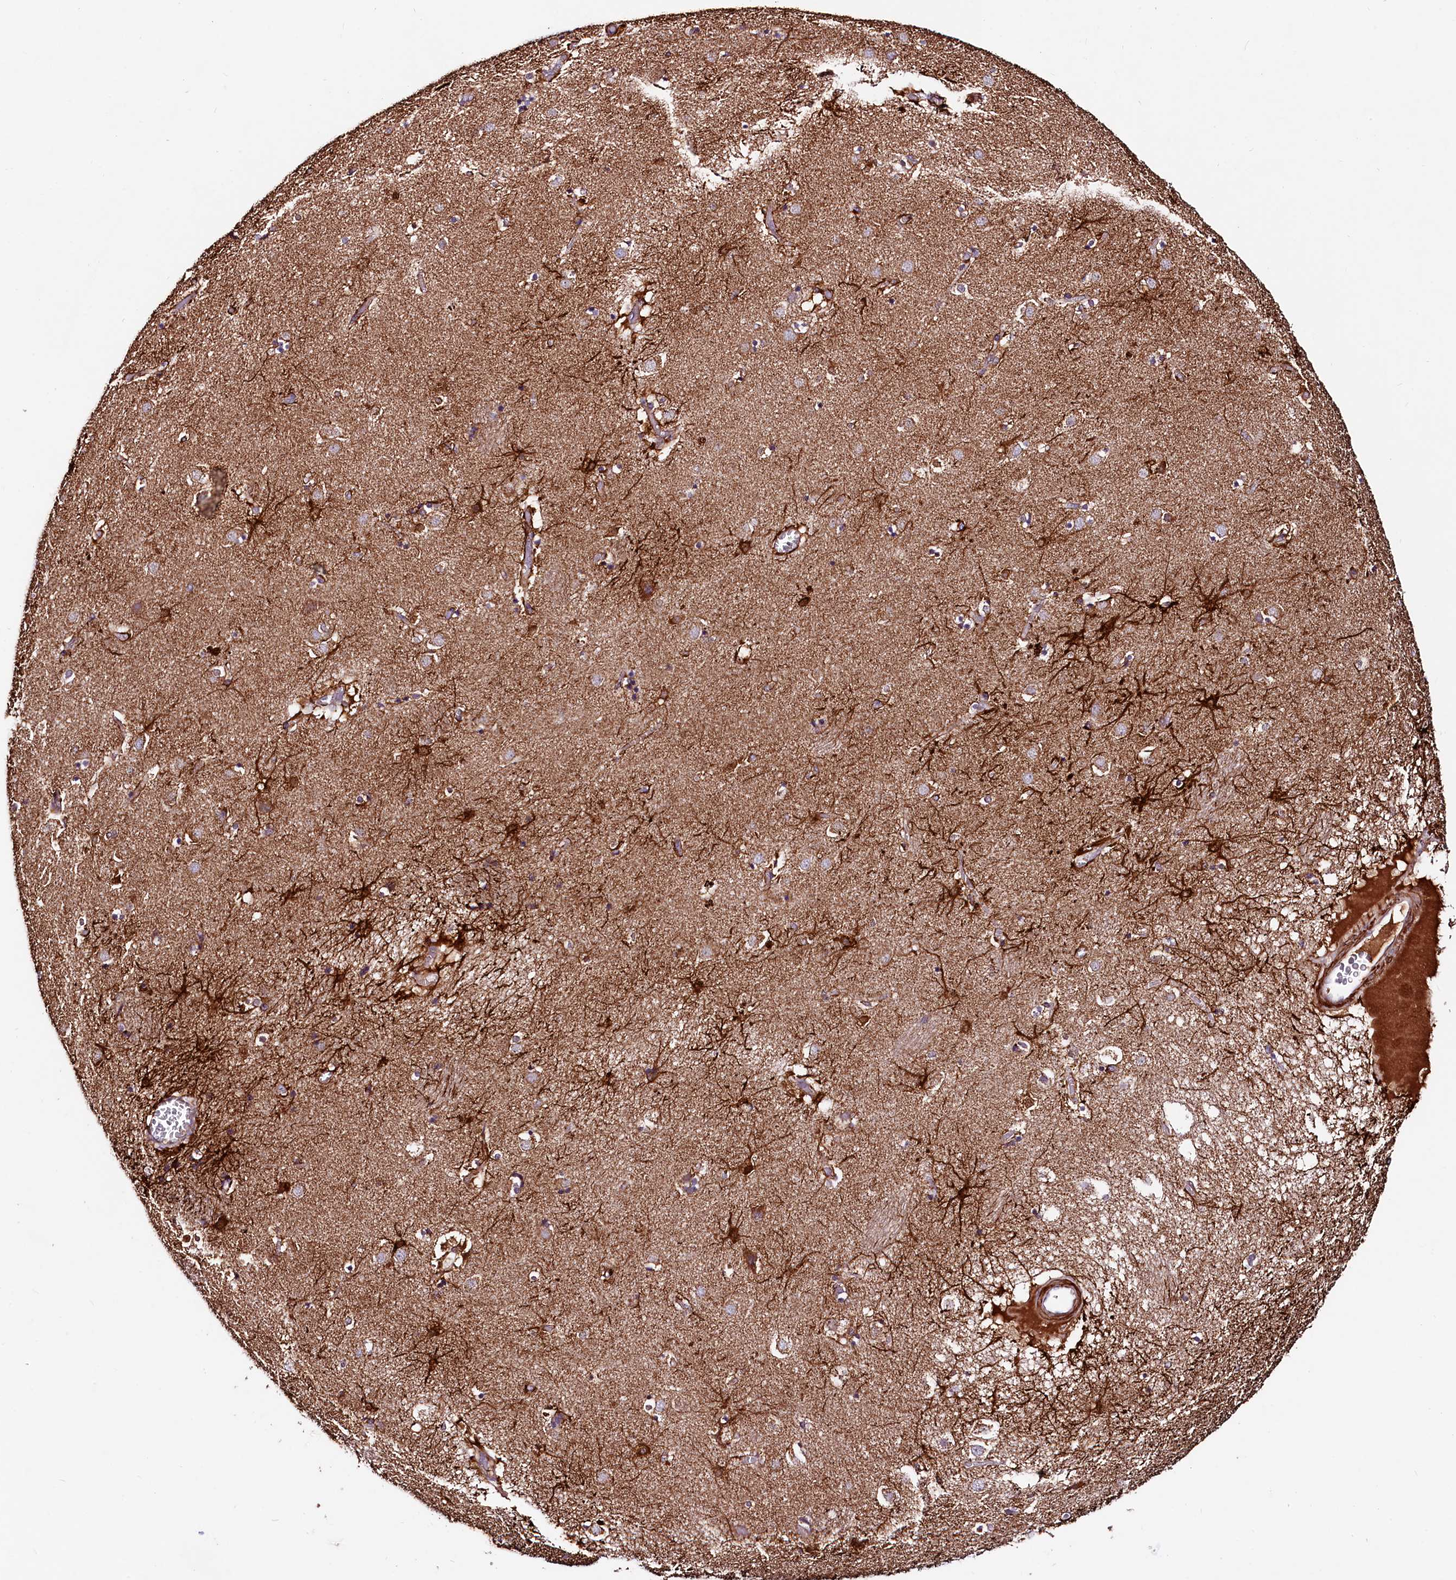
{"staining": {"intensity": "strong", "quantity": "25%-75%", "location": "cytoplasmic/membranous"}, "tissue": "caudate", "cell_type": "Glial cells", "image_type": "normal", "snomed": [{"axis": "morphology", "description": "Normal tissue, NOS"}, {"axis": "topography", "description": "Lateral ventricle wall"}], "caption": "The histopathology image shows a brown stain indicating the presence of a protein in the cytoplasmic/membranous of glial cells in caudate. (DAB IHC with brightfield microscopy, high magnification).", "gene": "CIAO3", "patient": {"sex": "male", "age": 70}}